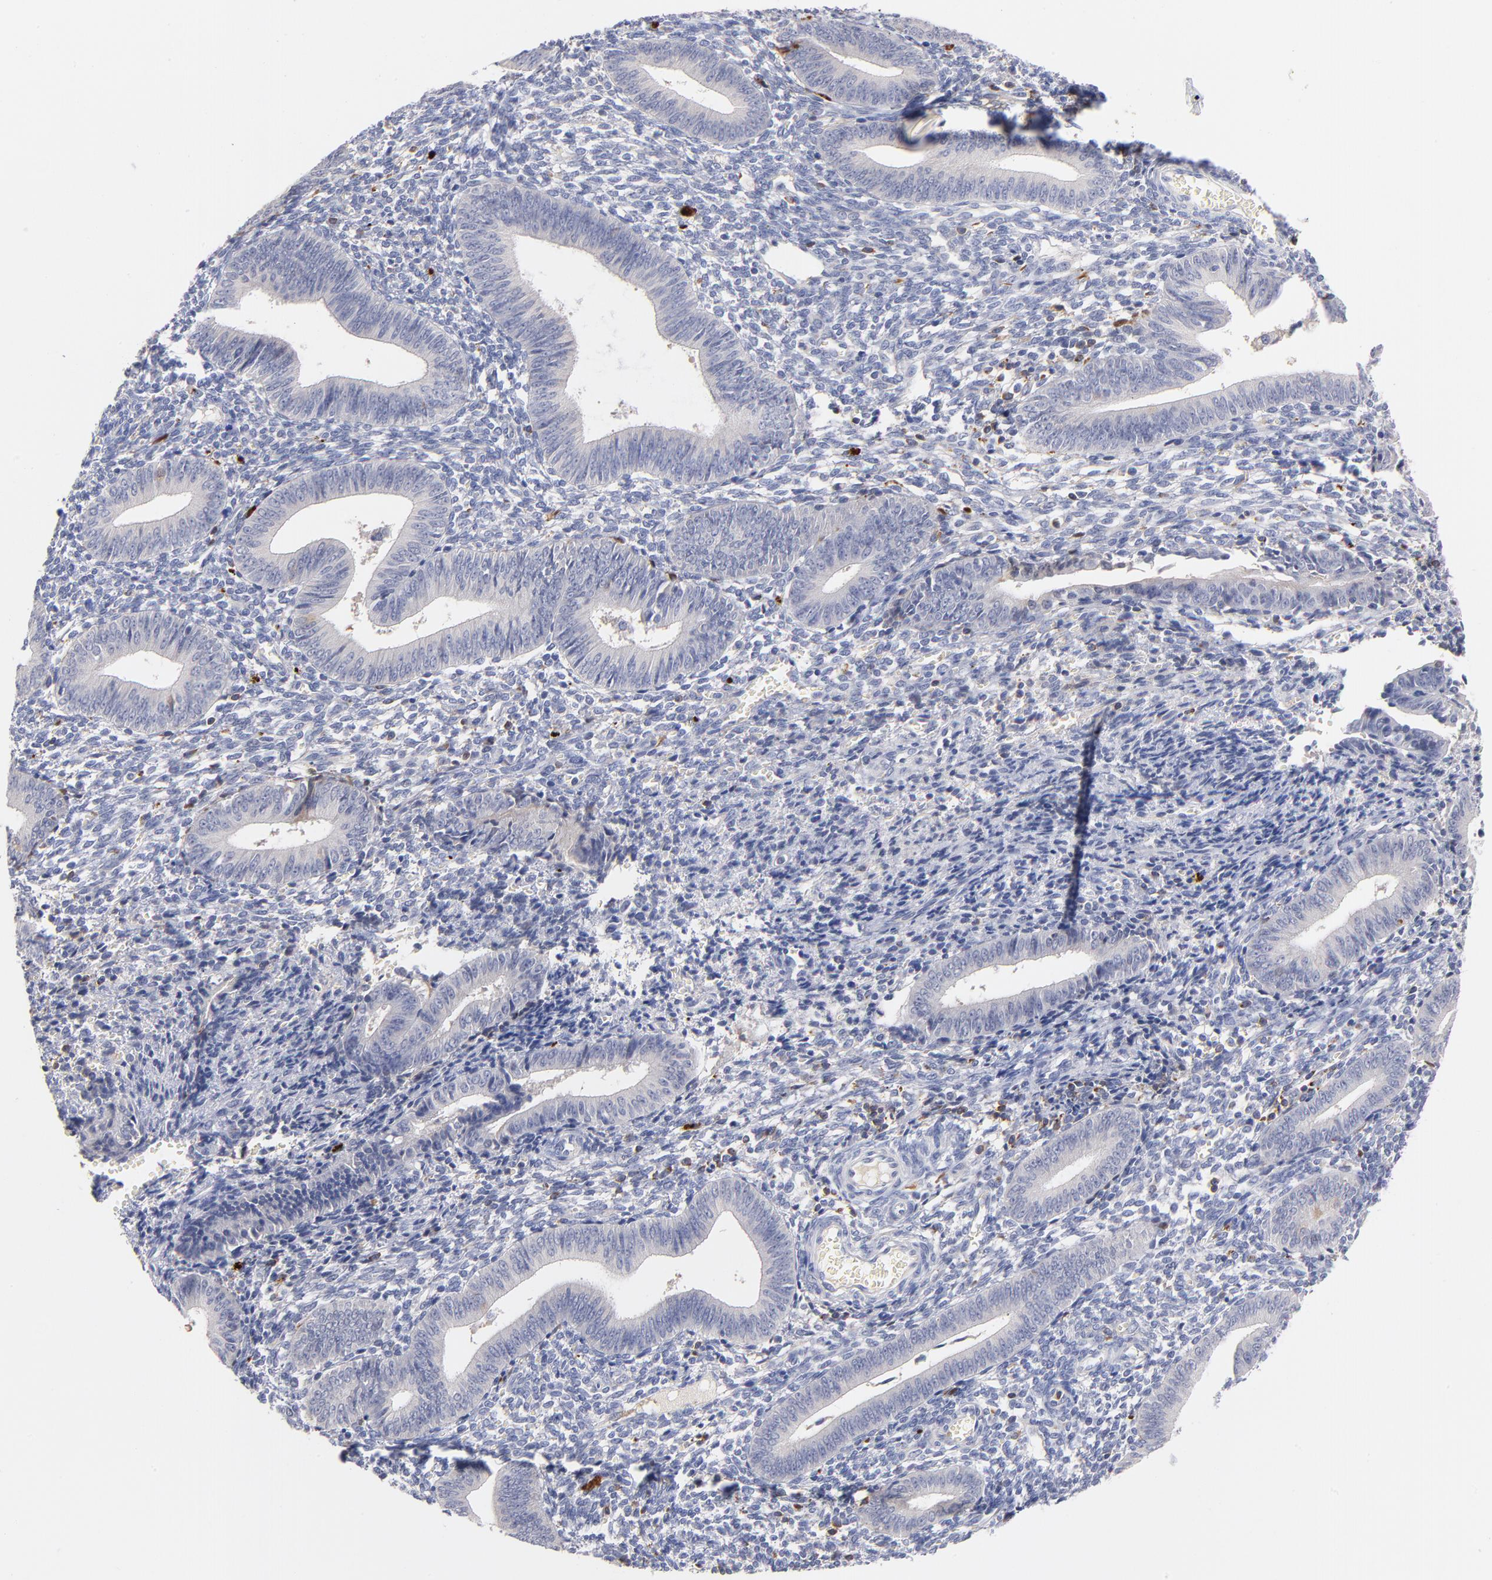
{"staining": {"intensity": "moderate", "quantity": "<25%", "location": "cytoplasmic/membranous"}, "tissue": "endometrium", "cell_type": "Cells in endometrial stroma", "image_type": "normal", "snomed": [{"axis": "morphology", "description": "Normal tissue, NOS"}, {"axis": "topography", "description": "Uterus"}, {"axis": "topography", "description": "Endometrium"}], "caption": "IHC (DAB) staining of benign endometrium exhibits moderate cytoplasmic/membranous protein positivity in about <25% of cells in endometrial stroma. (DAB IHC with brightfield microscopy, high magnification).", "gene": "KREMEN2", "patient": {"sex": "female", "age": 33}}